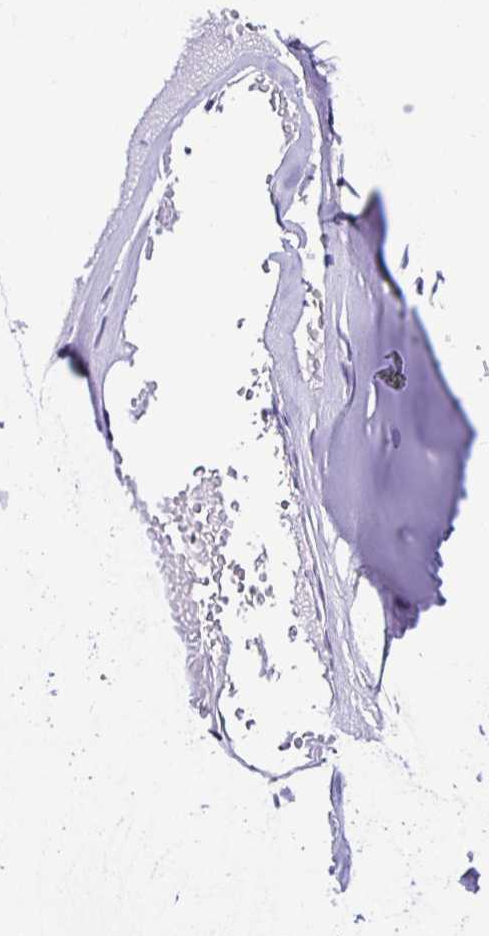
{"staining": {"intensity": "negative", "quantity": "none", "location": "none"}, "tissue": "adipose tissue", "cell_type": "Adipocytes", "image_type": "normal", "snomed": [{"axis": "morphology", "description": "Normal tissue, NOS"}, {"axis": "morphology", "description": "Basal cell carcinoma"}, {"axis": "topography", "description": "Cartilage tissue"}, {"axis": "topography", "description": "Nasopharynx"}, {"axis": "topography", "description": "Oral tissue"}], "caption": "Adipose tissue stained for a protein using IHC exhibits no staining adipocytes.", "gene": "BOLL", "patient": {"sex": "female", "age": 77}}